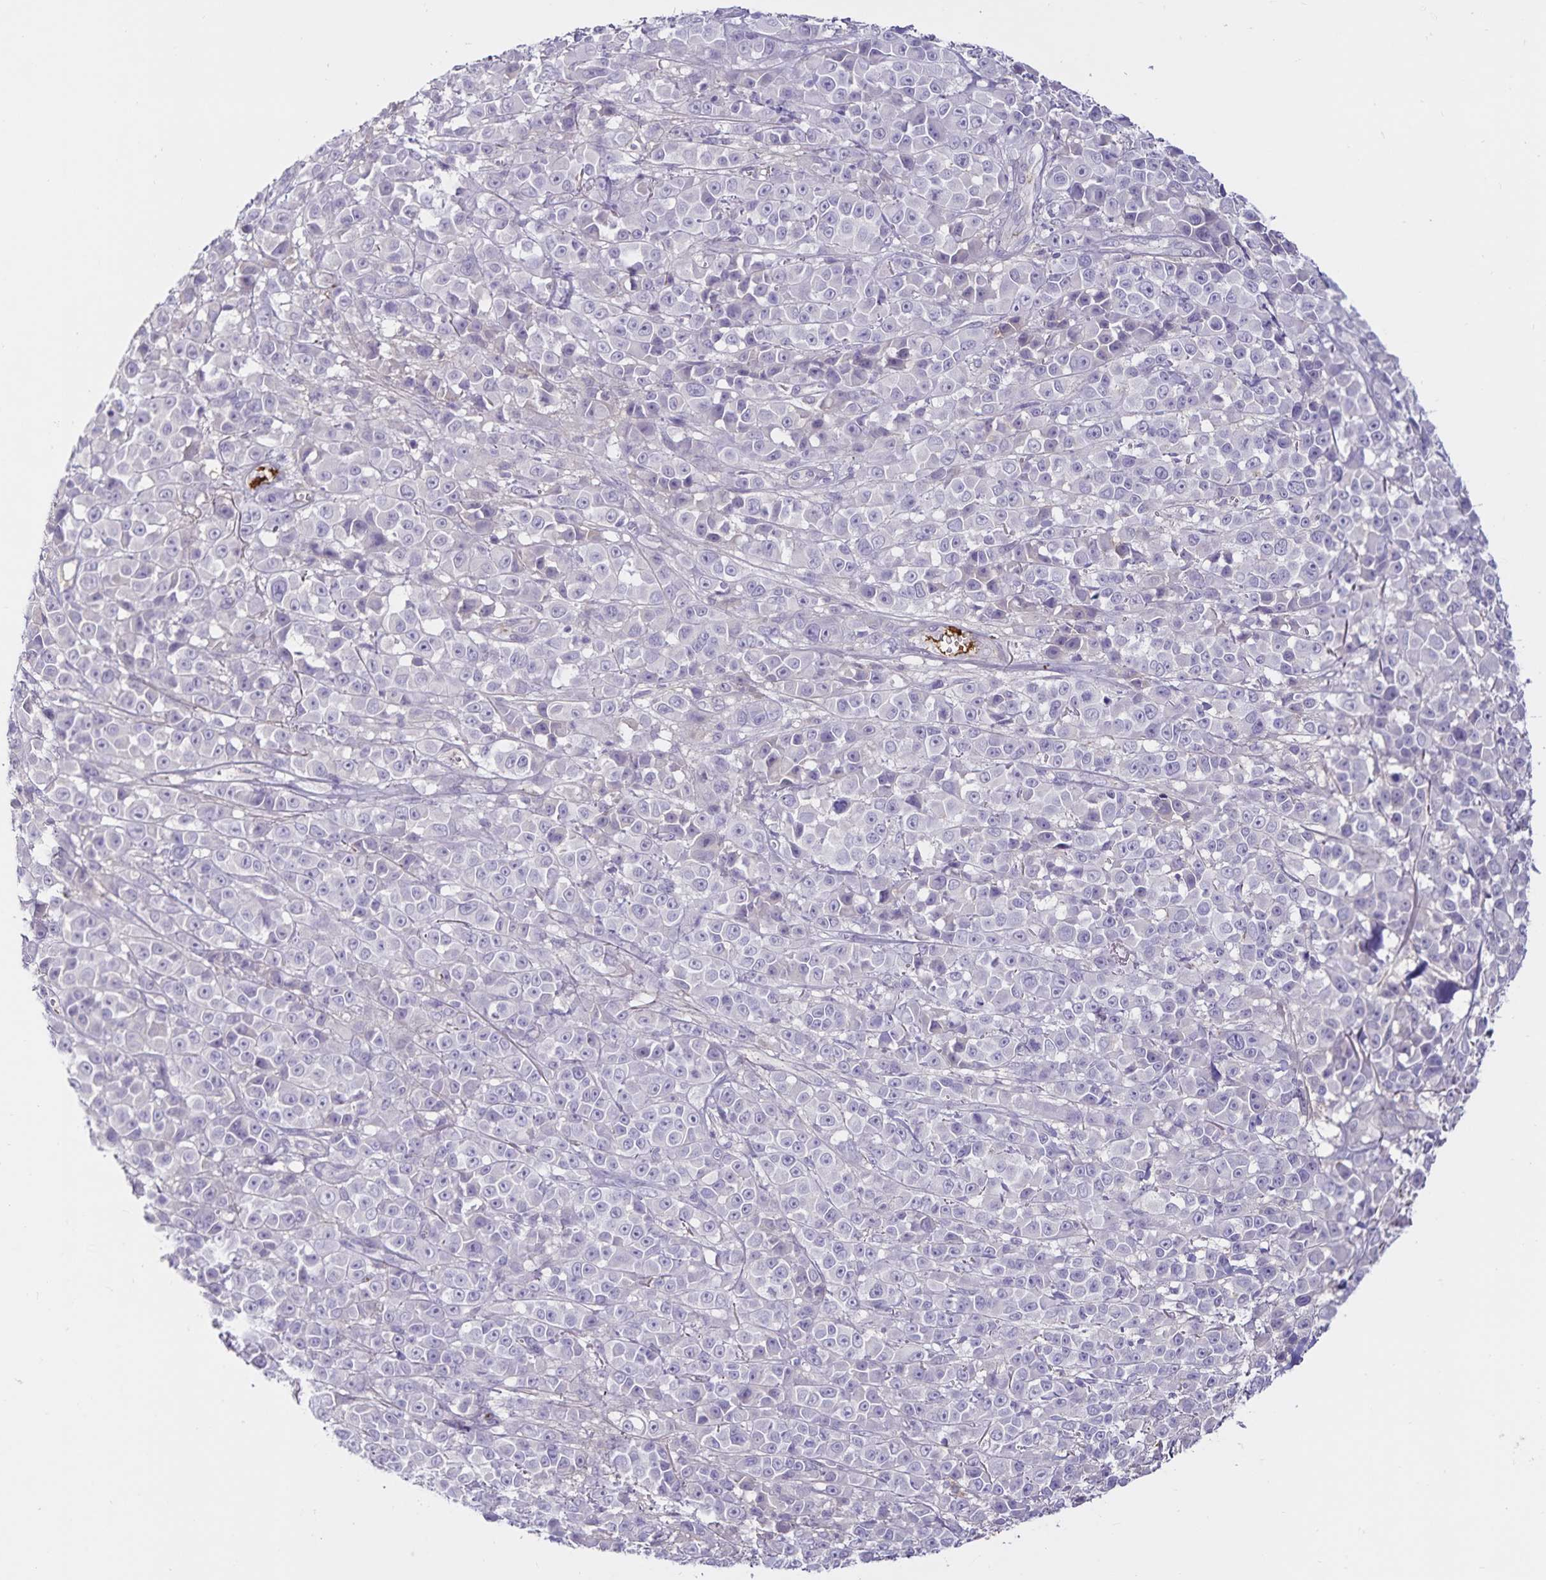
{"staining": {"intensity": "negative", "quantity": "none", "location": "none"}, "tissue": "melanoma", "cell_type": "Tumor cells", "image_type": "cancer", "snomed": [{"axis": "morphology", "description": "Malignant melanoma, NOS"}, {"axis": "topography", "description": "Skin"}, {"axis": "topography", "description": "Skin of back"}], "caption": "Tumor cells are negative for protein expression in human malignant melanoma. Nuclei are stained in blue.", "gene": "FGG", "patient": {"sex": "male", "age": 91}}